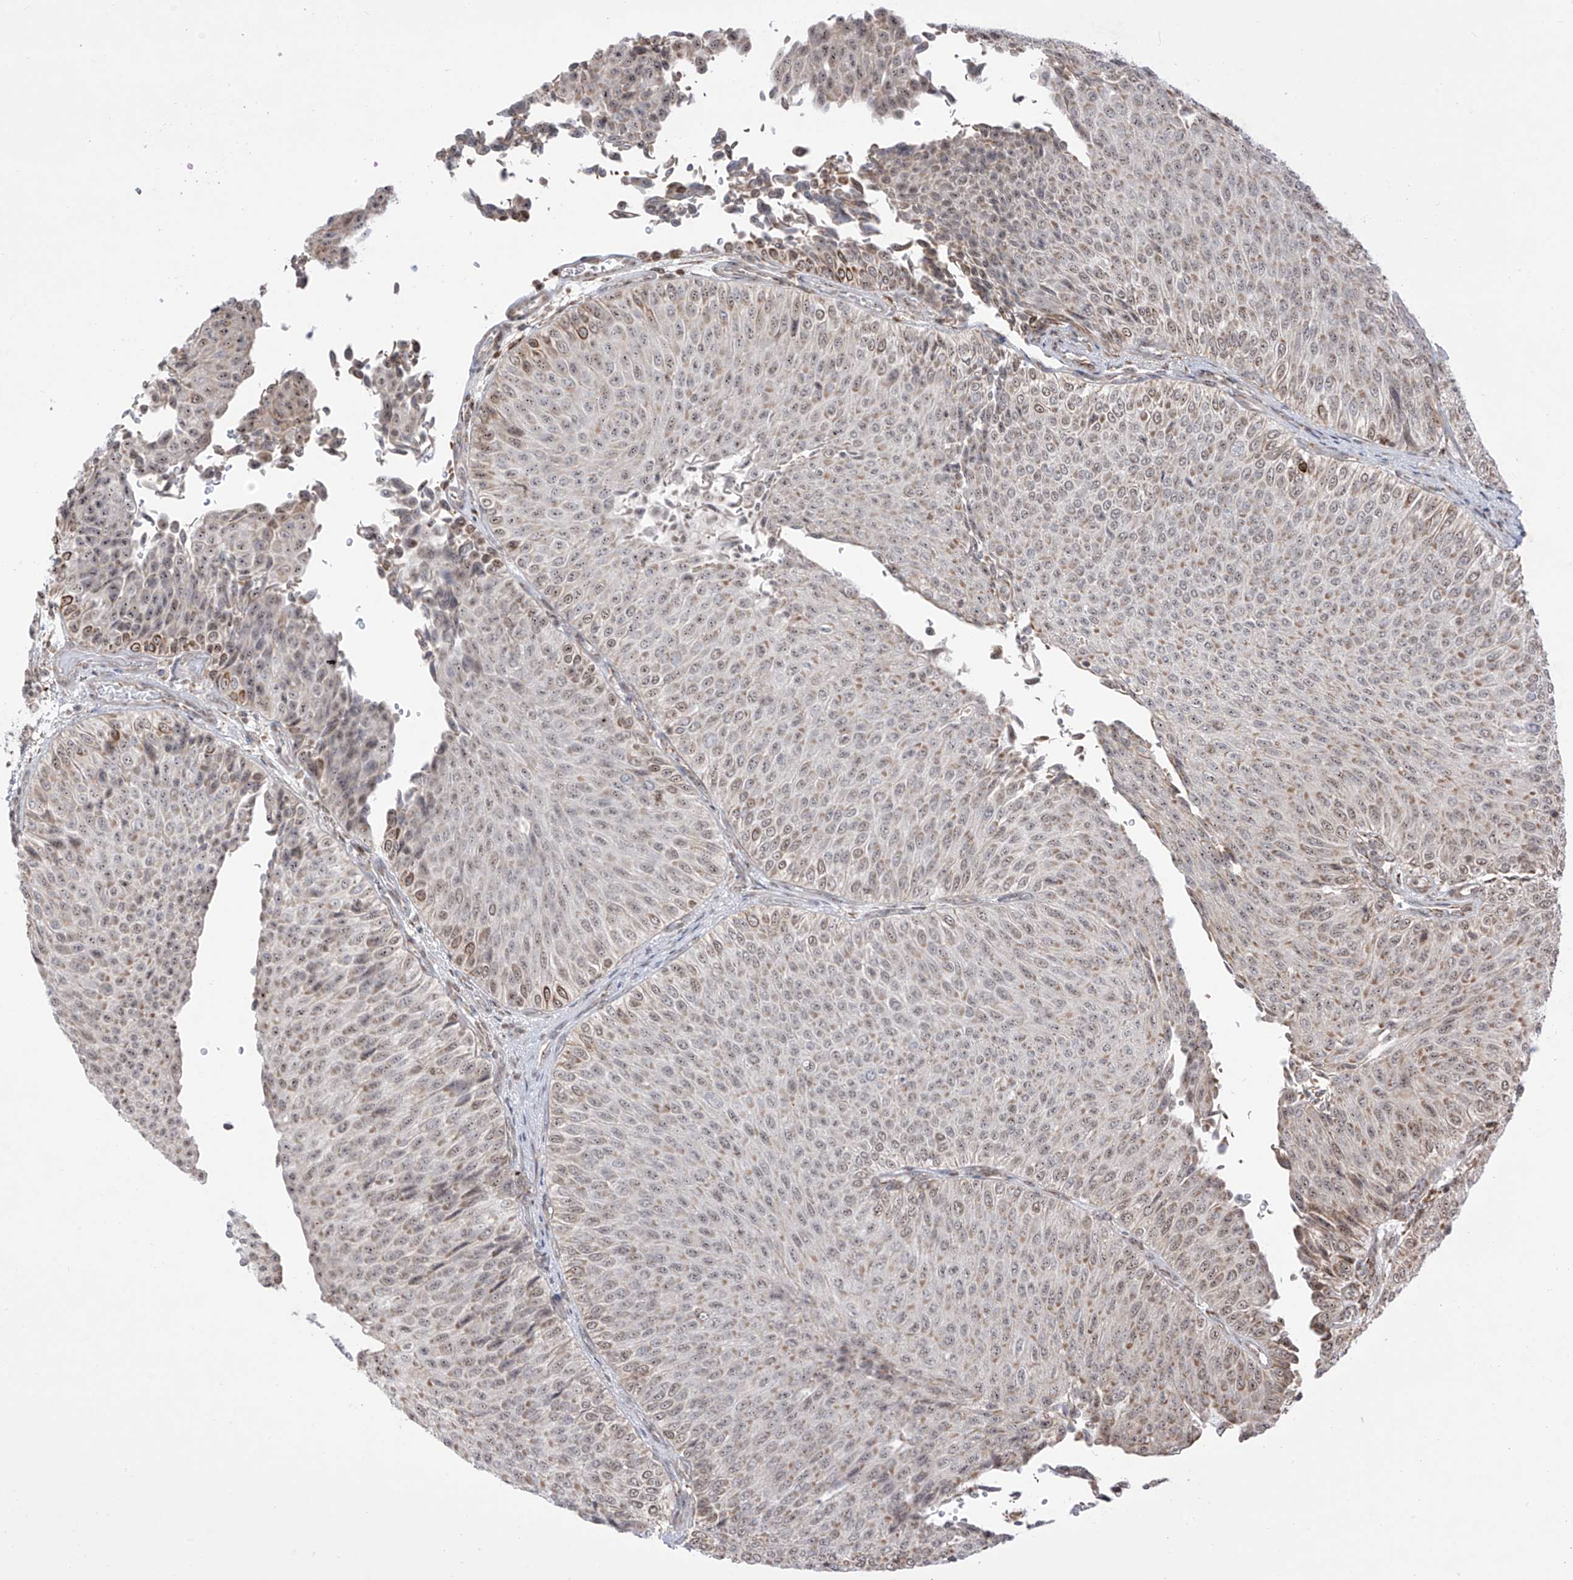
{"staining": {"intensity": "weak", "quantity": ">75%", "location": "nuclear"}, "tissue": "urothelial cancer", "cell_type": "Tumor cells", "image_type": "cancer", "snomed": [{"axis": "morphology", "description": "Urothelial carcinoma, Low grade"}, {"axis": "topography", "description": "Urinary bladder"}], "caption": "High-magnification brightfield microscopy of urothelial cancer stained with DAB (3,3'-diaminobenzidine) (brown) and counterstained with hematoxylin (blue). tumor cells exhibit weak nuclear staining is identified in about>75% of cells. (IHC, brightfield microscopy, high magnification).", "gene": "ZBTB8A", "patient": {"sex": "male", "age": 78}}